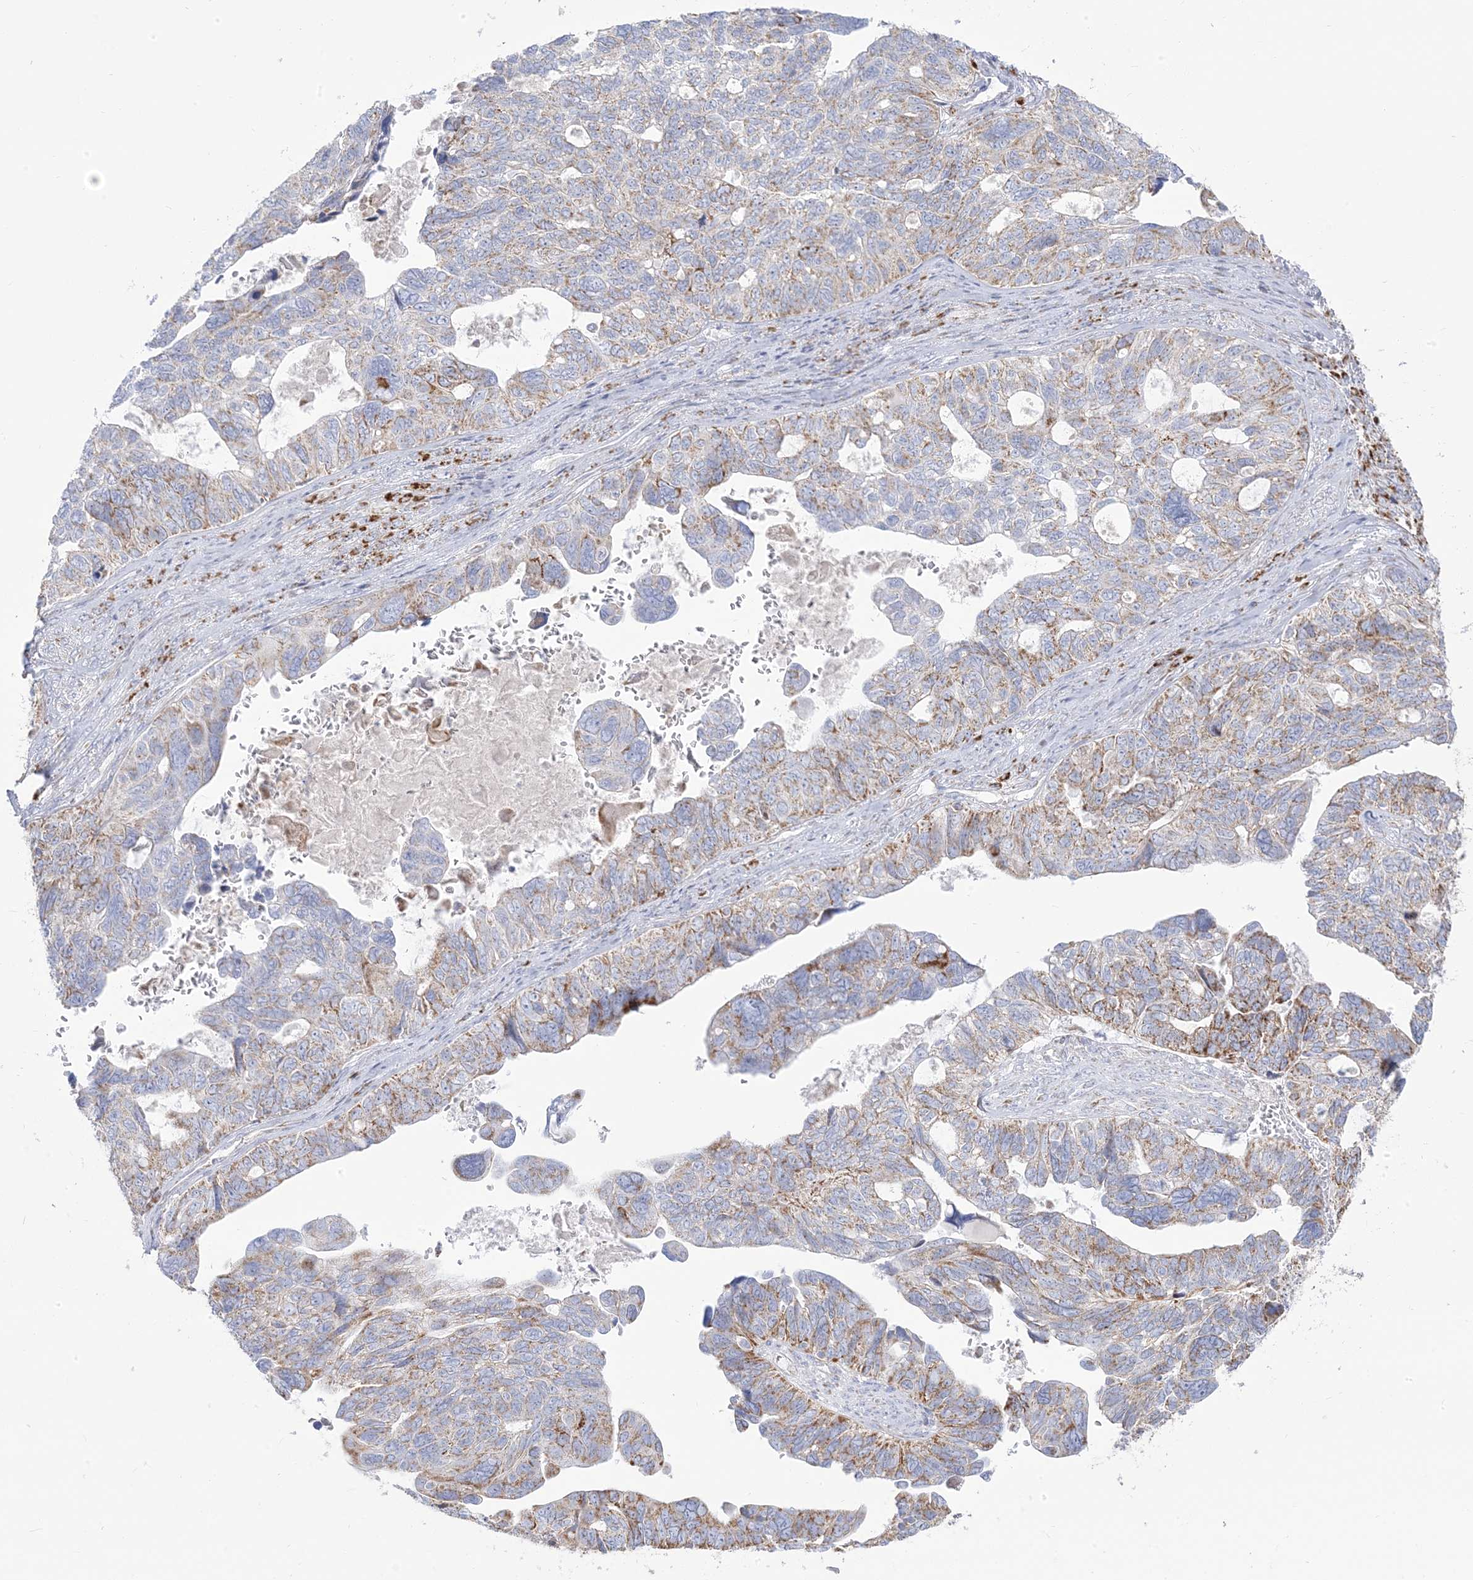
{"staining": {"intensity": "moderate", "quantity": "25%-75%", "location": "cytoplasmic/membranous"}, "tissue": "ovarian cancer", "cell_type": "Tumor cells", "image_type": "cancer", "snomed": [{"axis": "morphology", "description": "Cystadenocarcinoma, serous, NOS"}, {"axis": "topography", "description": "Ovary"}], "caption": "IHC staining of ovarian serous cystadenocarcinoma, which reveals medium levels of moderate cytoplasmic/membranous staining in approximately 25%-75% of tumor cells indicating moderate cytoplasmic/membranous protein expression. The staining was performed using DAB (brown) for protein detection and nuclei were counterstained in hematoxylin (blue).", "gene": "PCCB", "patient": {"sex": "female", "age": 79}}